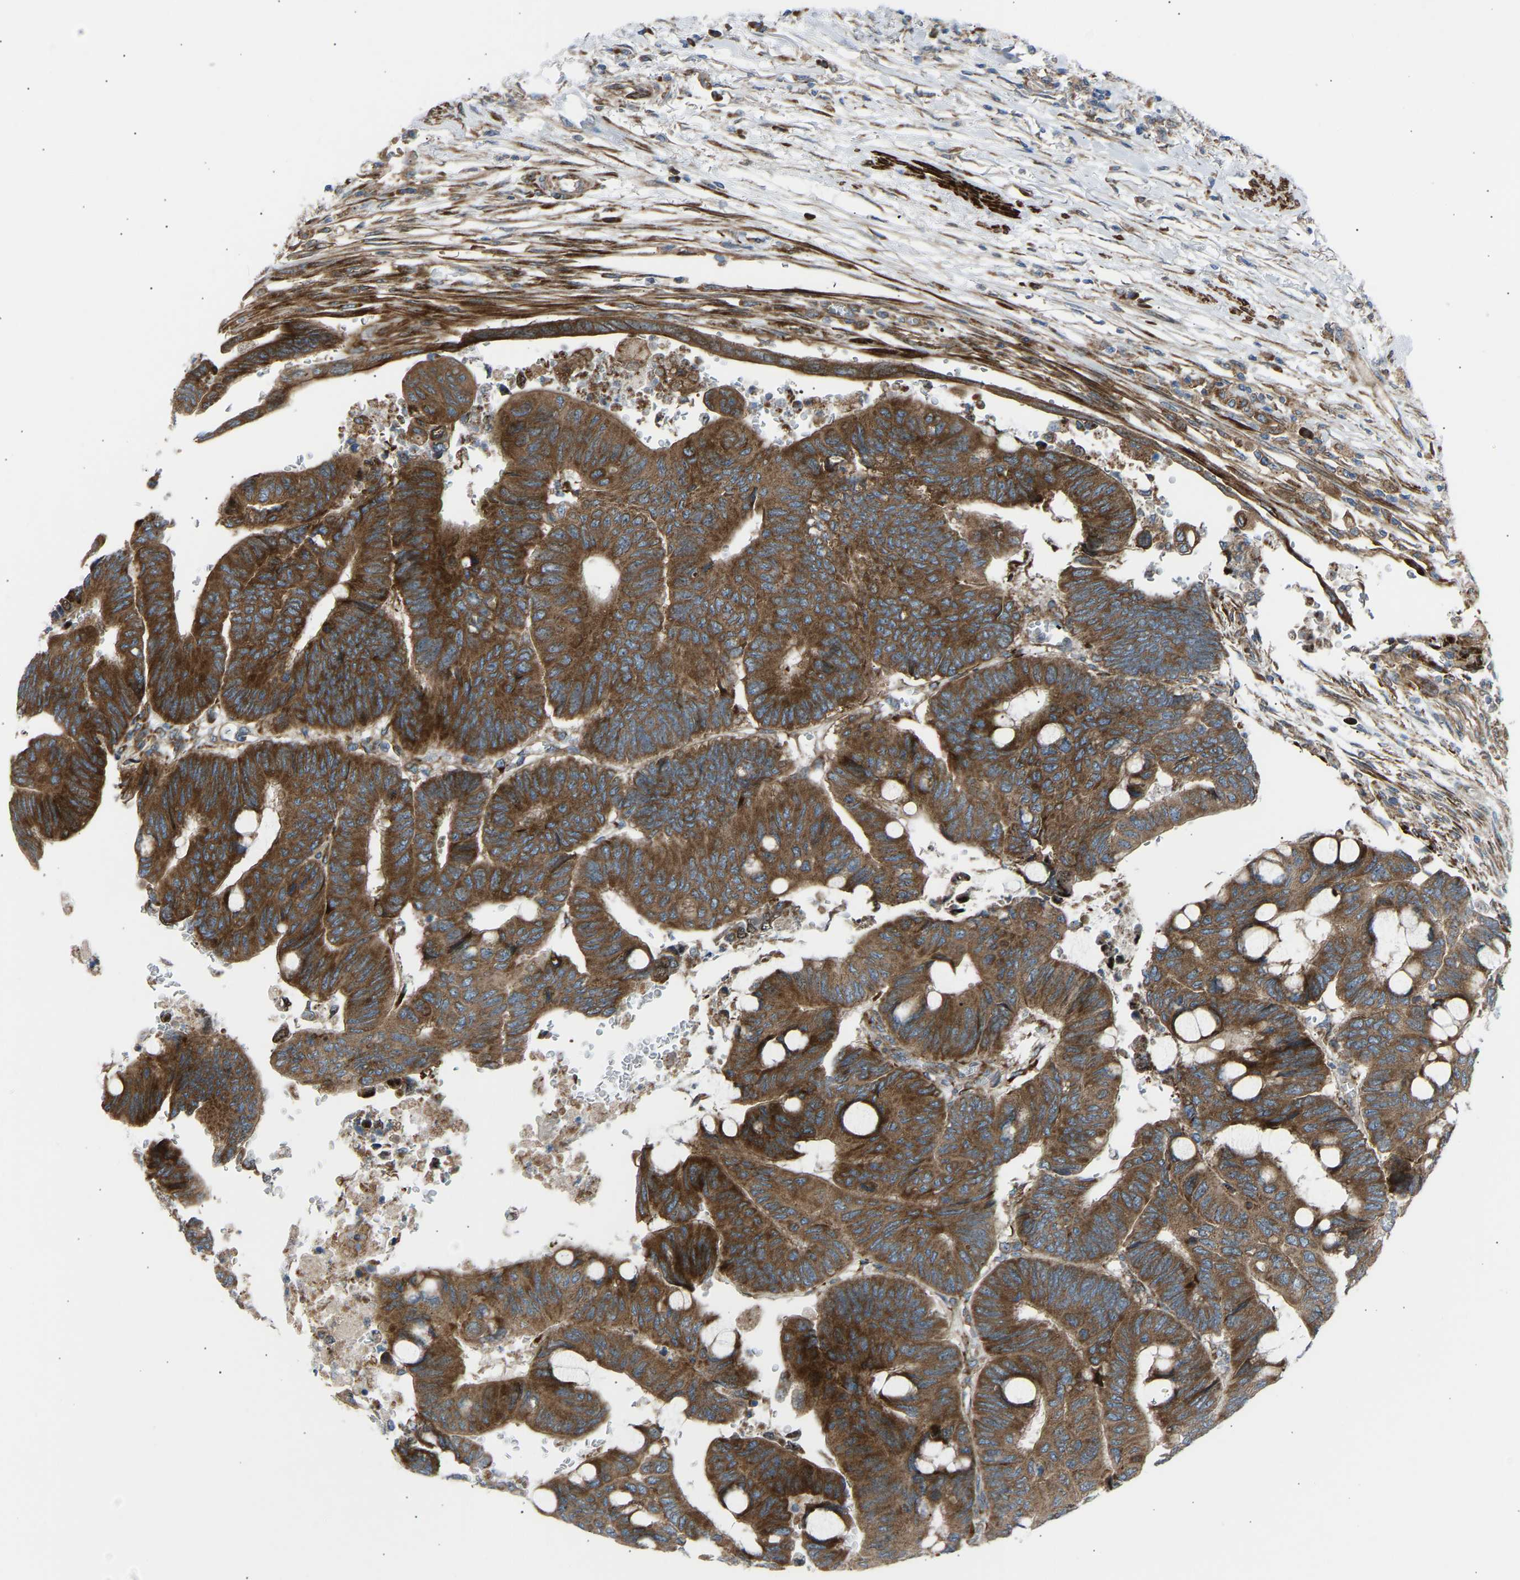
{"staining": {"intensity": "strong", "quantity": ">75%", "location": "cytoplasmic/membranous"}, "tissue": "colorectal cancer", "cell_type": "Tumor cells", "image_type": "cancer", "snomed": [{"axis": "morphology", "description": "Normal tissue, NOS"}, {"axis": "morphology", "description": "Adenocarcinoma, NOS"}, {"axis": "topography", "description": "Rectum"}, {"axis": "topography", "description": "Peripheral nerve tissue"}], "caption": "This photomicrograph displays adenocarcinoma (colorectal) stained with immunohistochemistry (IHC) to label a protein in brown. The cytoplasmic/membranous of tumor cells show strong positivity for the protein. Nuclei are counter-stained blue.", "gene": "VPS41", "patient": {"sex": "male", "age": 92}}